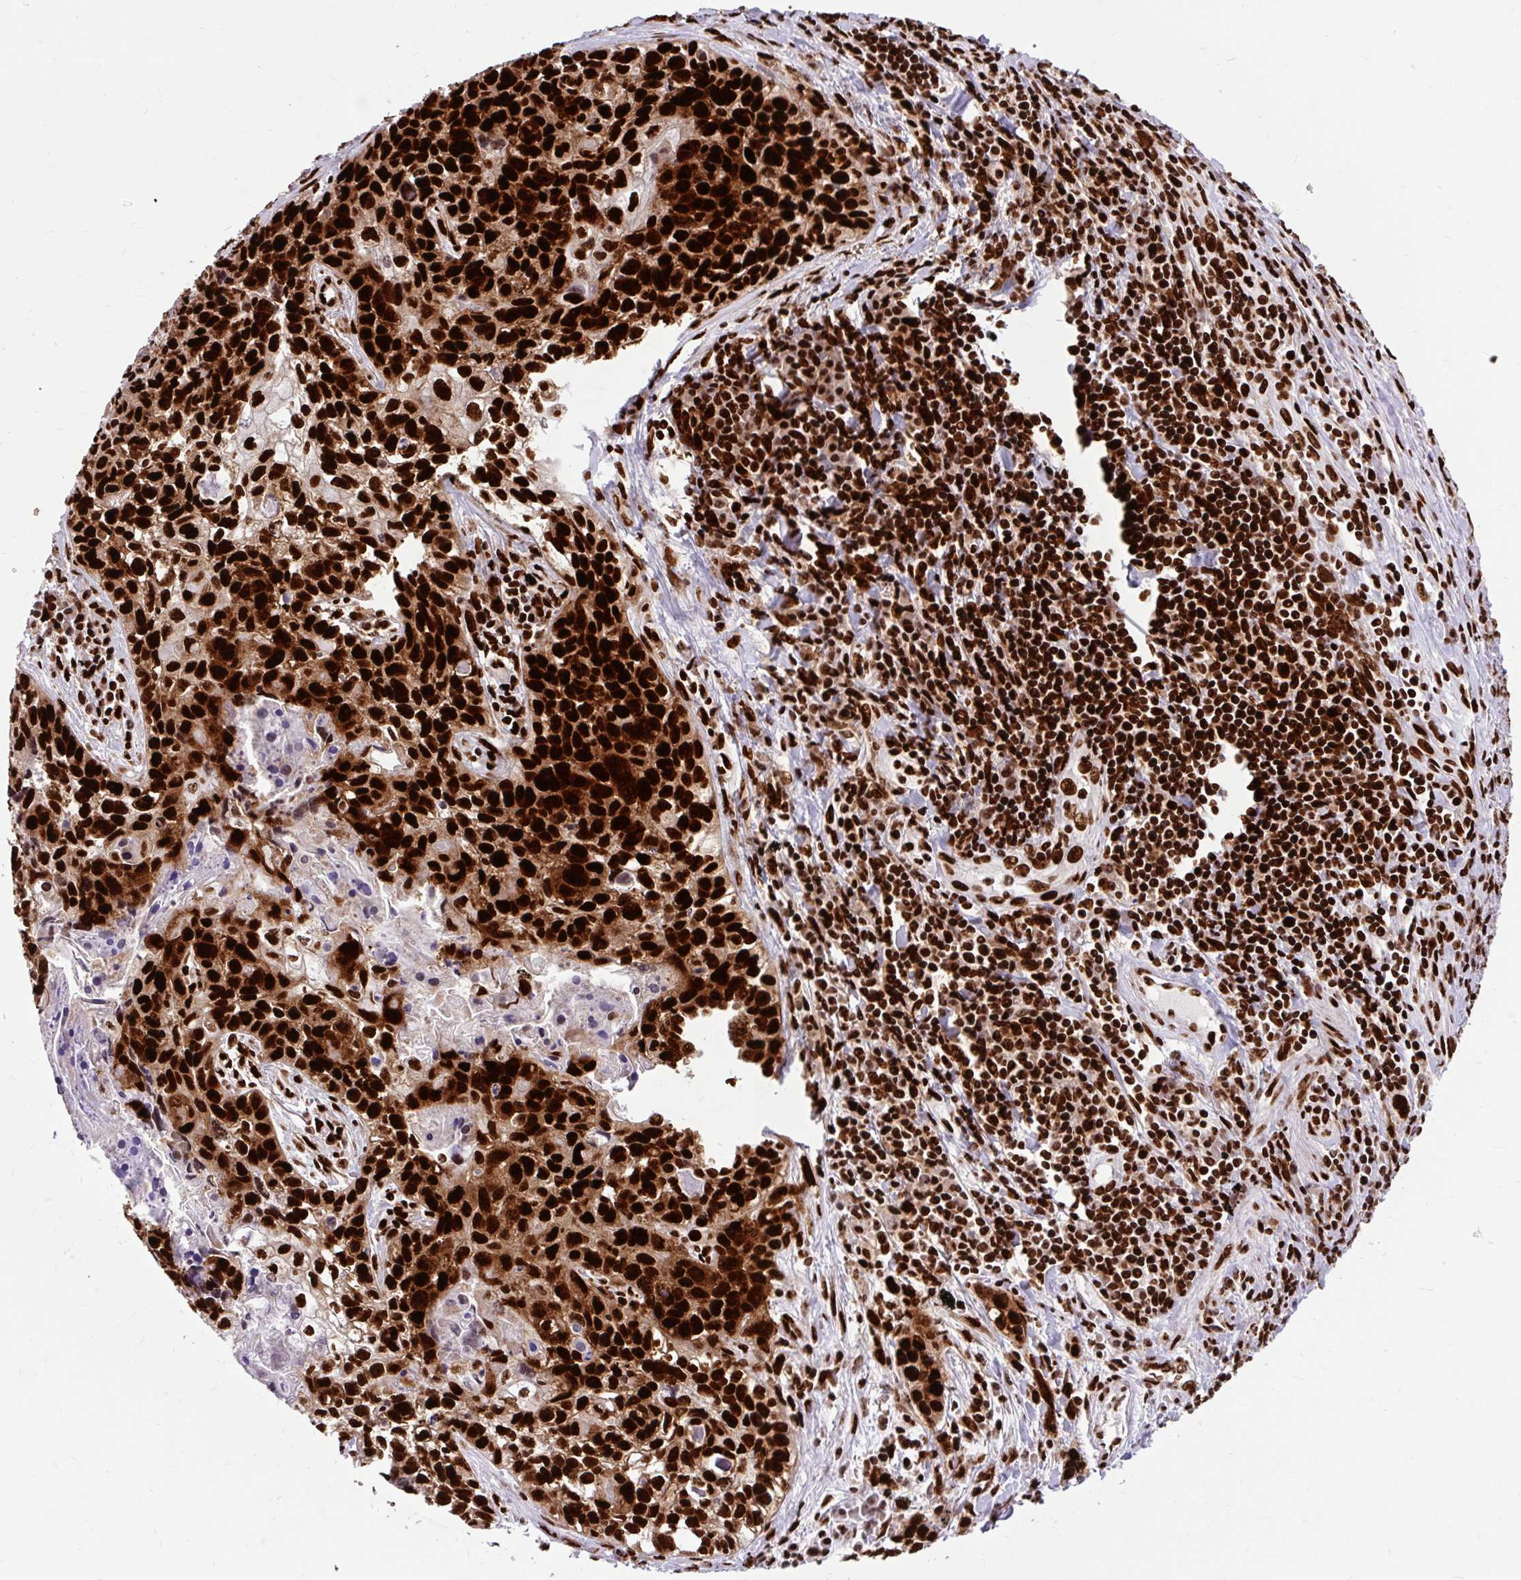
{"staining": {"intensity": "strong", "quantity": ">75%", "location": "nuclear"}, "tissue": "lung cancer", "cell_type": "Tumor cells", "image_type": "cancer", "snomed": [{"axis": "morphology", "description": "Squamous cell carcinoma, NOS"}, {"axis": "topography", "description": "Lung"}], "caption": "Immunohistochemical staining of lung squamous cell carcinoma shows high levels of strong nuclear expression in about >75% of tumor cells.", "gene": "FUS", "patient": {"sex": "male", "age": 74}}